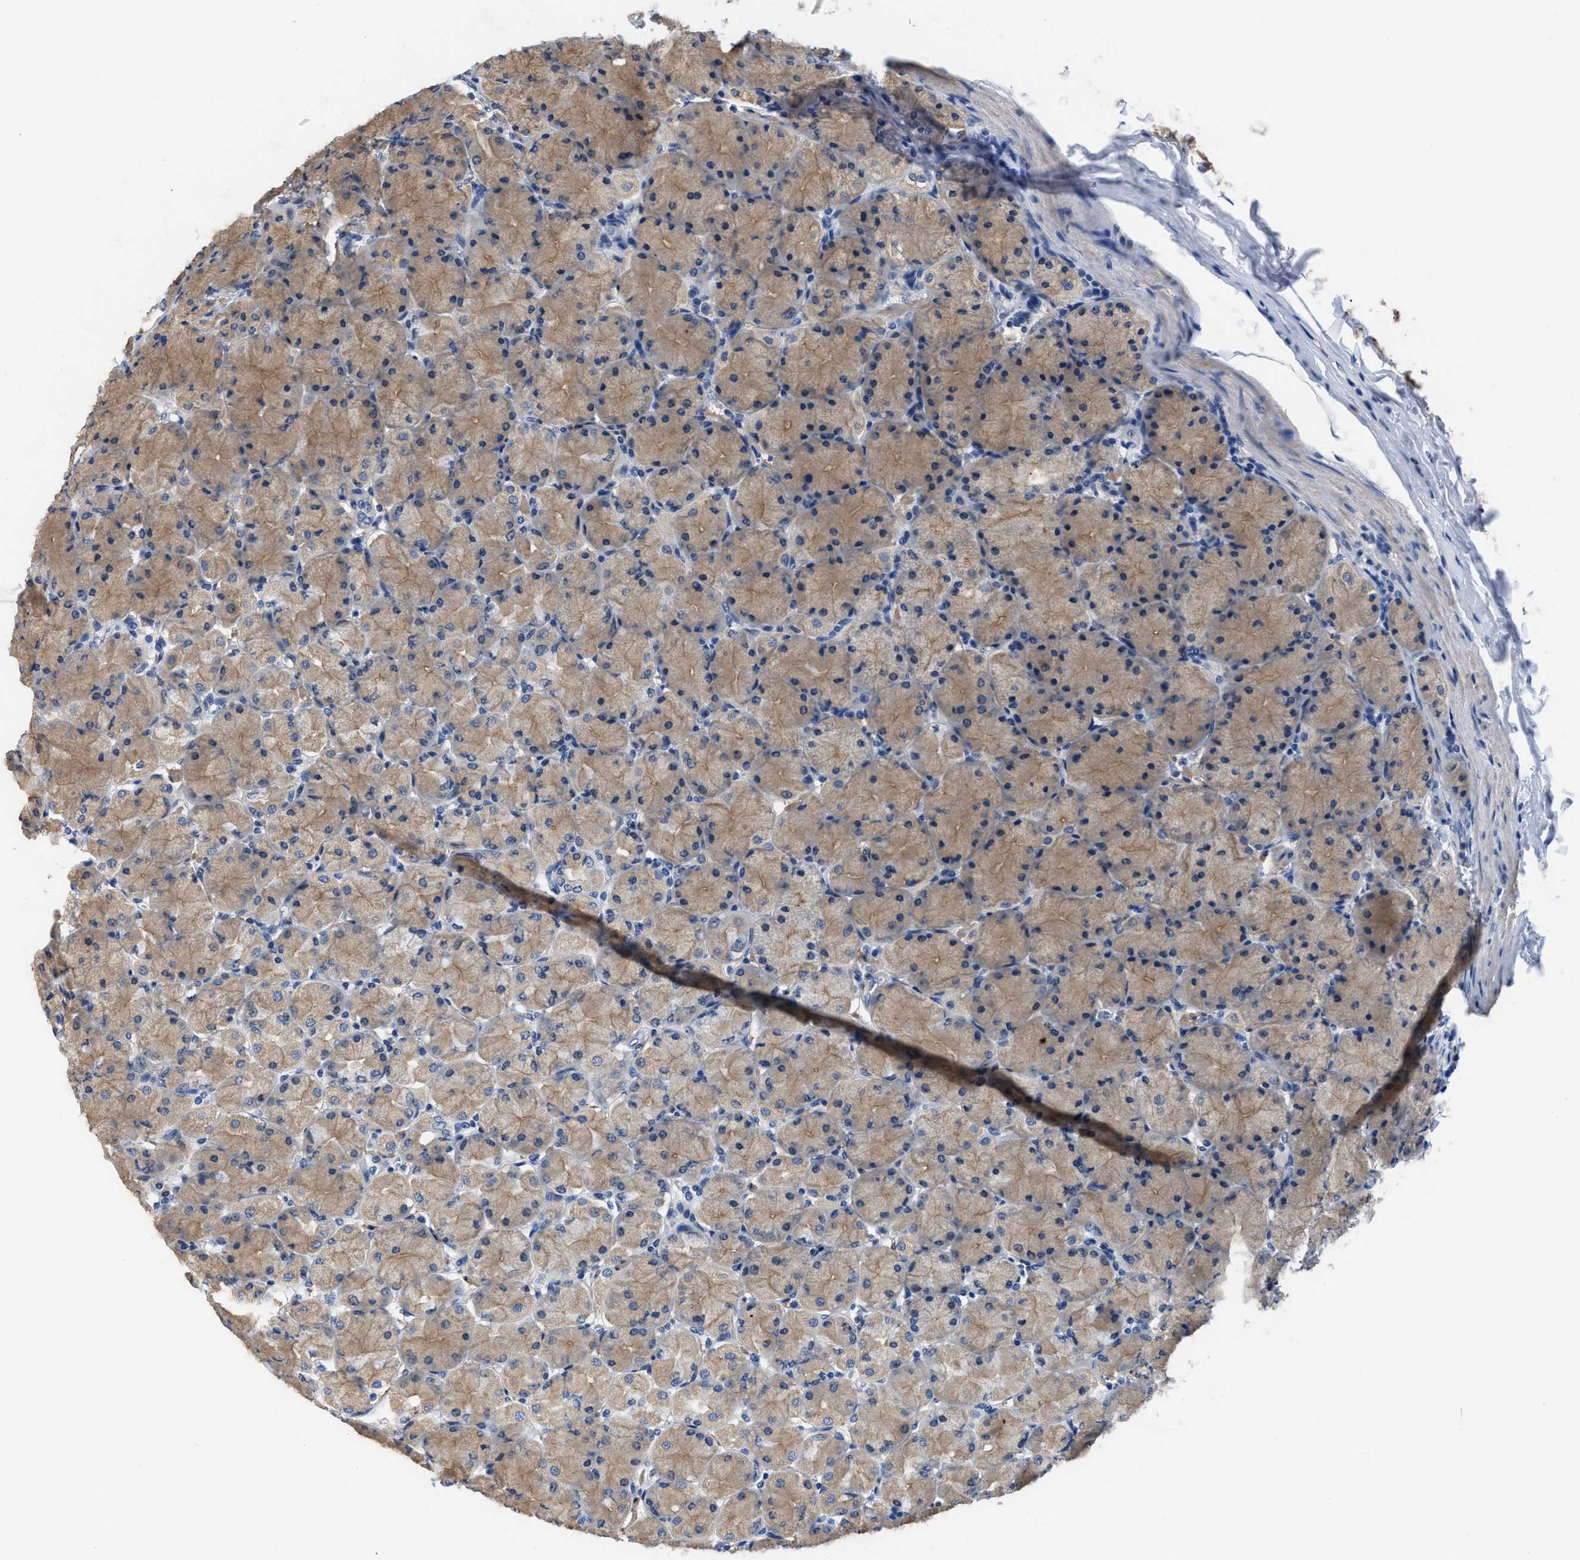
{"staining": {"intensity": "weak", "quantity": ">75%", "location": "cytoplasmic/membranous"}, "tissue": "stomach", "cell_type": "Glandular cells", "image_type": "normal", "snomed": [{"axis": "morphology", "description": "Normal tissue, NOS"}, {"axis": "topography", "description": "Stomach, upper"}], "caption": "Glandular cells demonstrate weak cytoplasmic/membranous expression in about >75% of cells in benign stomach.", "gene": "MYH3", "patient": {"sex": "female", "age": 56}}